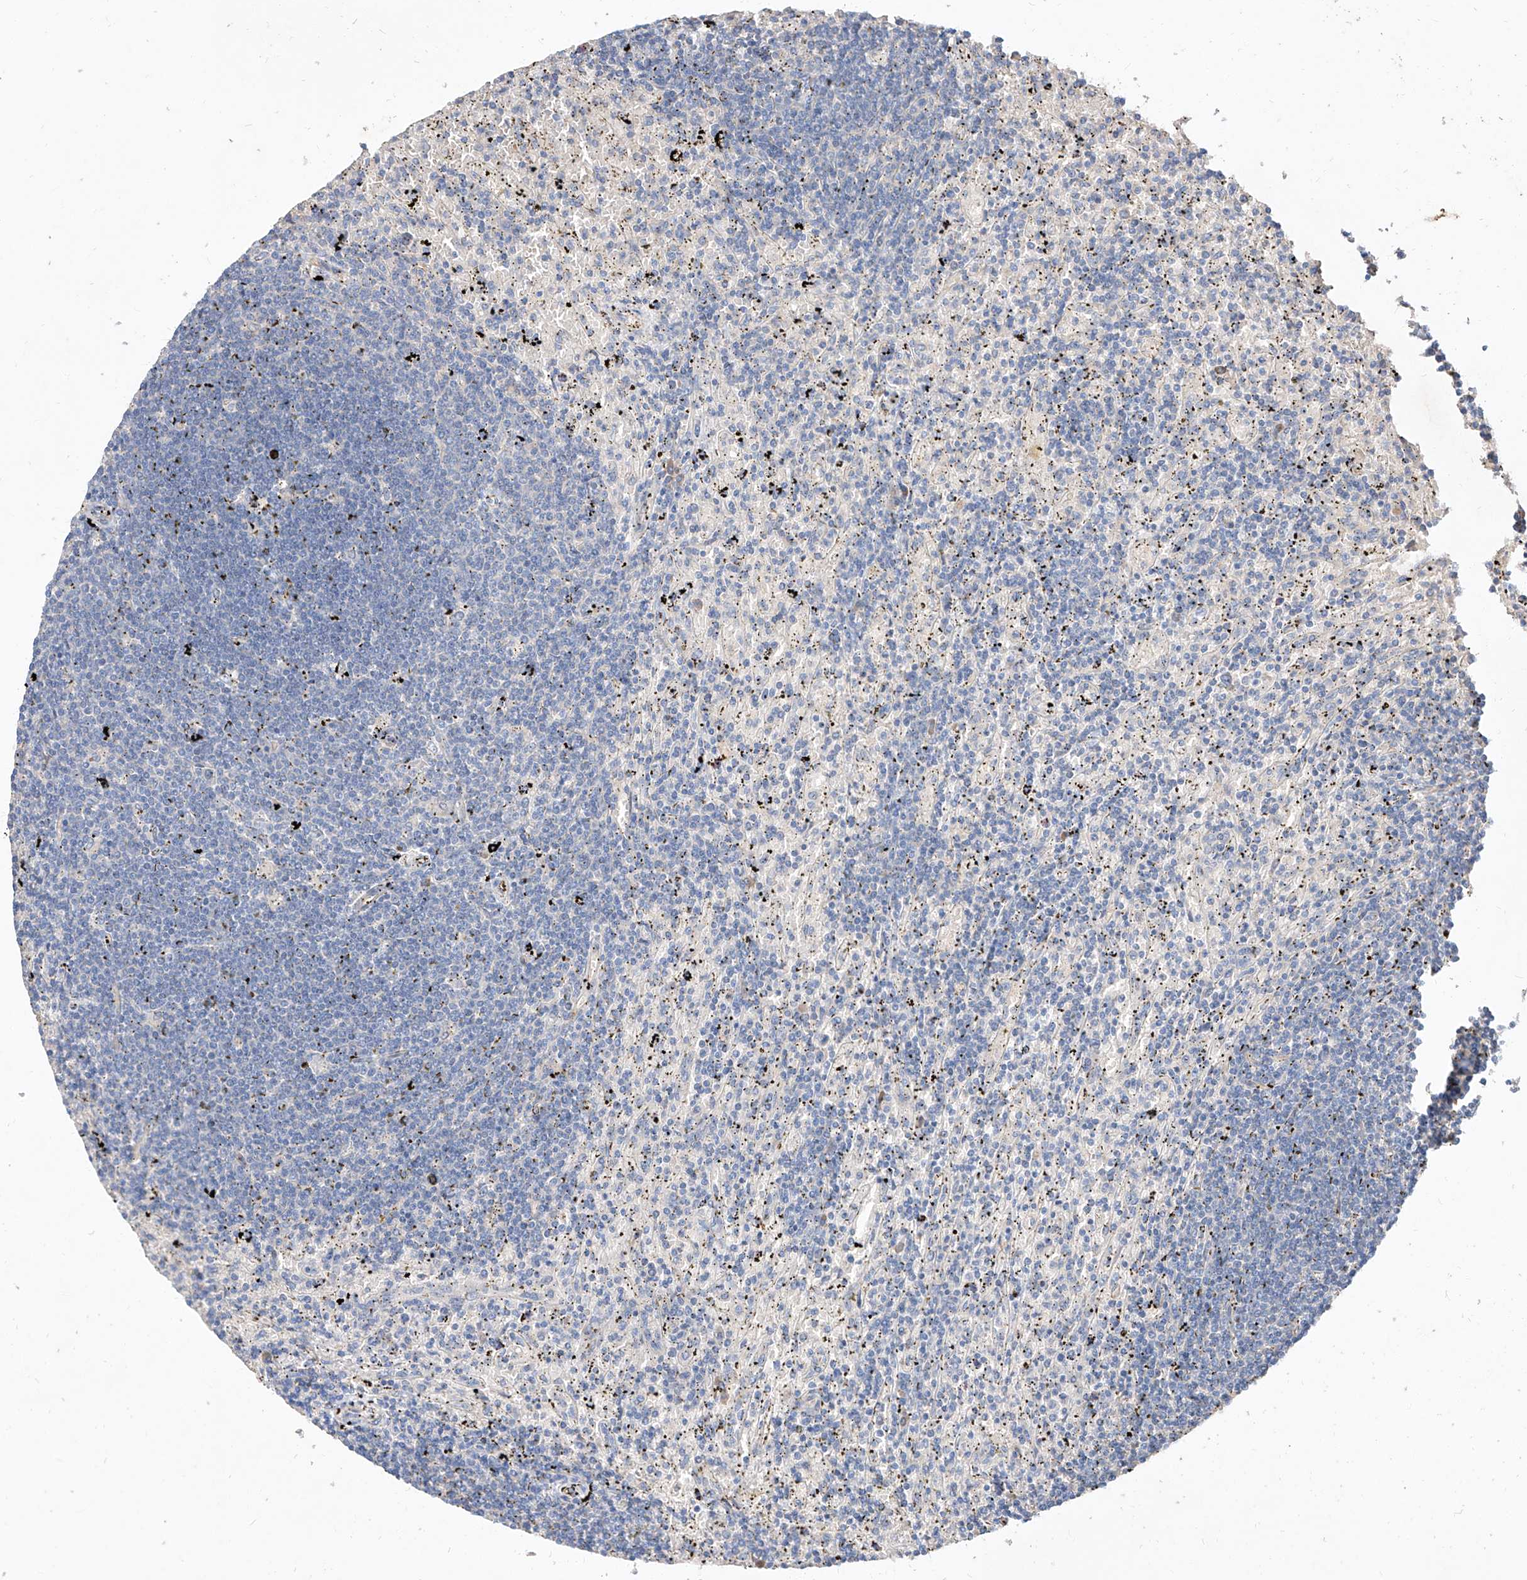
{"staining": {"intensity": "negative", "quantity": "none", "location": "none"}, "tissue": "lymphoma", "cell_type": "Tumor cells", "image_type": "cancer", "snomed": [{"axis": "morphology", "description": "Malignant lymphoma, non-Hodgkin's type, Low grade"}, {"axis": "topography", "description": "Spleen"}], "caption": "Tumor cells show no significant protein staining in lymphoma.", "gene": "DIRAS3", "patient": {"sex": "male", "age": 76}}